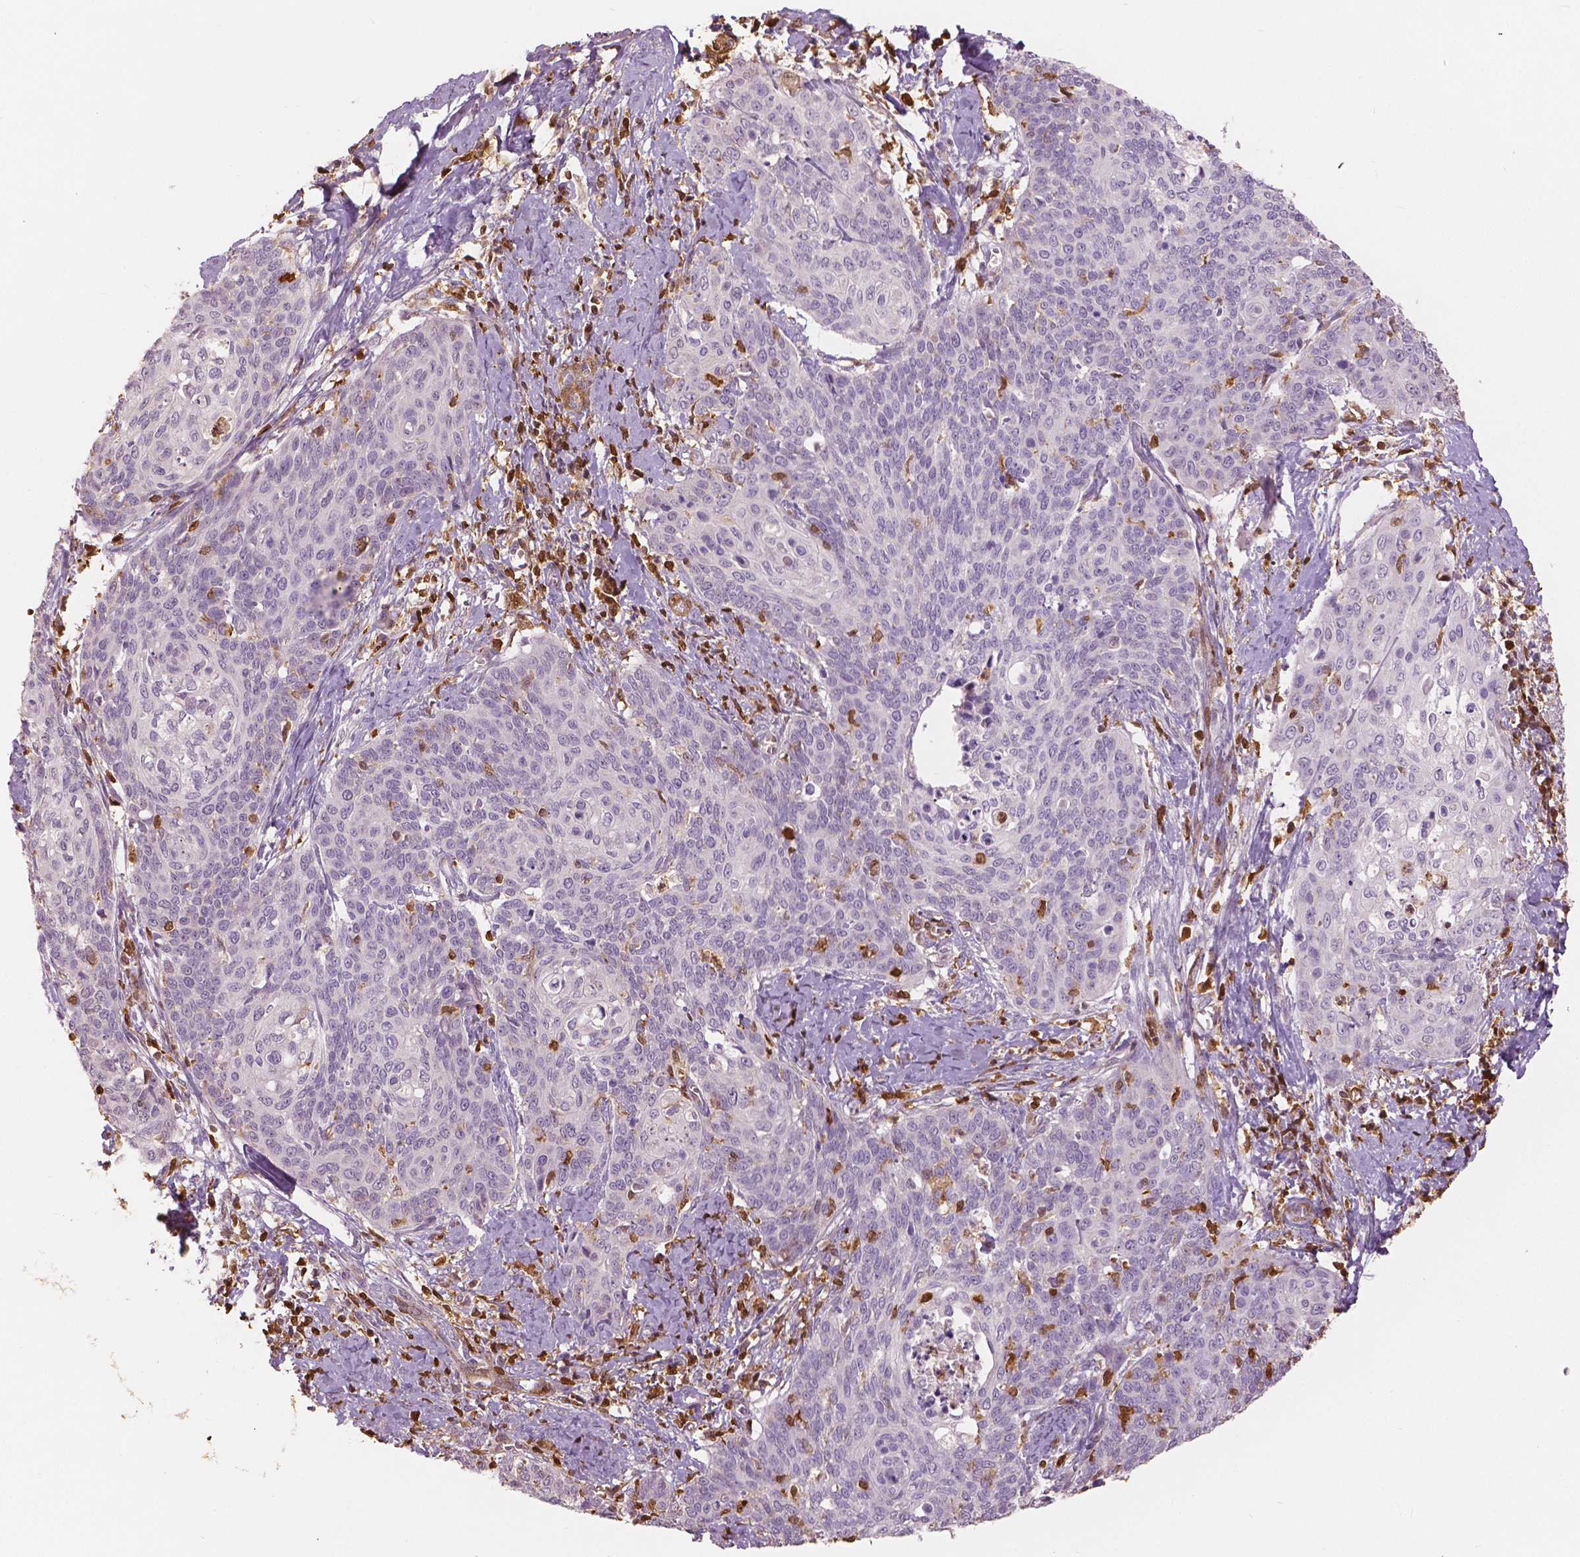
{"staining": {"intensity": "negative", "quantity": "none", "location": "none"}, "tissue": "cervical cancer", "cell_type": "Tumor cells", "image_type": "cancer", "snomed": [{"axis": "morphology", "description": "Normal tissue, NOS"}, {"axis": "morphology", "description": "Squamous cell carcinoma, NOS"}, {"axis": "topography", "description": "Cervix"}], "caption": "This image is of squamous cell carcinoma (cervical) stained with IHC to label a protein in brown with the nuclei are counter-stained blue. There is no expression in tumor cells.", "gene": "S100A4", "patient": {"sex": "female", "age": 39}}